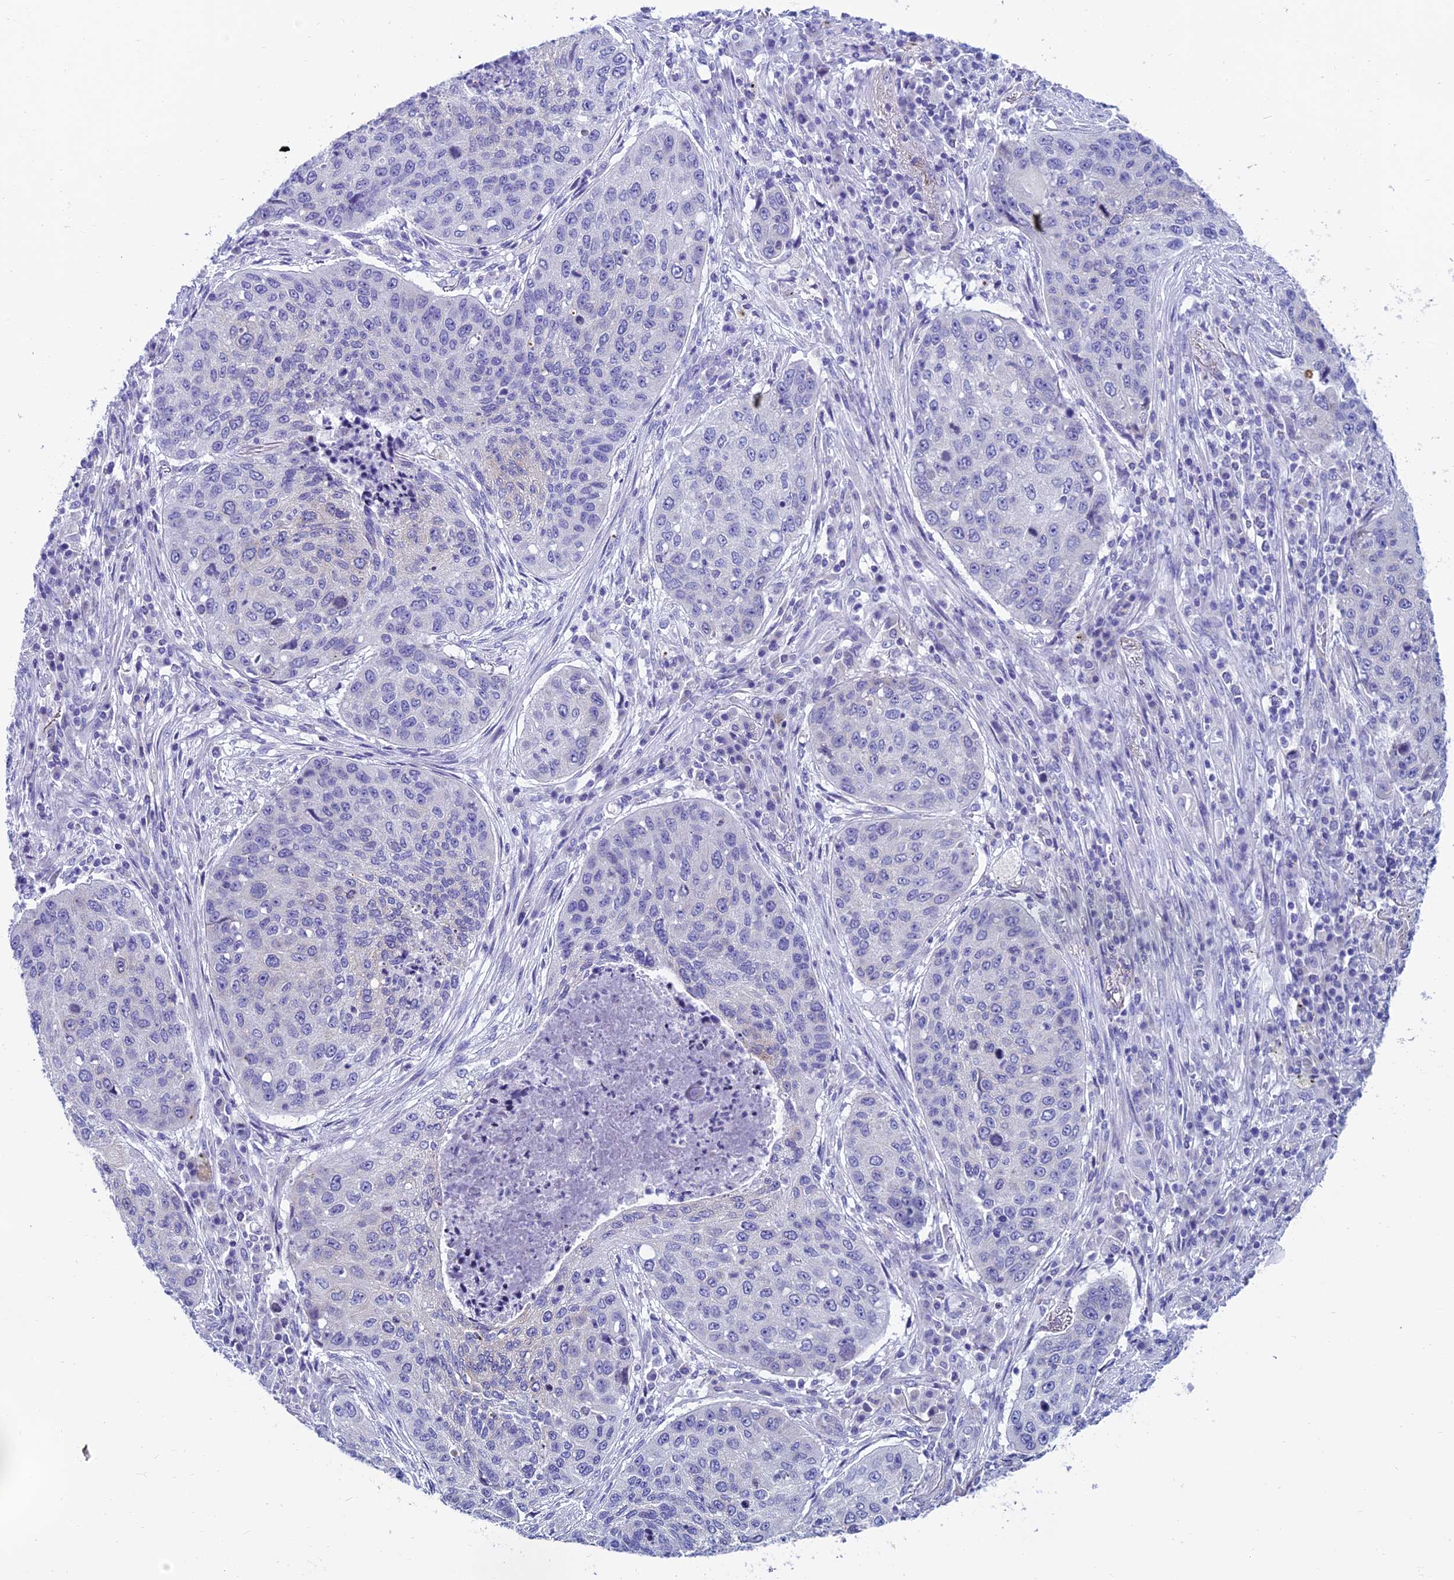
{"staining": {"intensity": "negative", "quantity": "none", "location": "none"}, "tissue": "lung cancer", "cell_type": "Tumor cells", "image_type": "cancer", "snomed": [{"axis": "morphology", "description": "Squamous cell carcinoma, NOS"}, {"axis": "topography", "description": "Lung"}], "caption": "Immunohistochemical staining of lung cancer (squamous cell carcinoma) displays no significant staining in tumor cells.", "gene": "REEP4", "patient": {"sex": "female", "age": 63}}